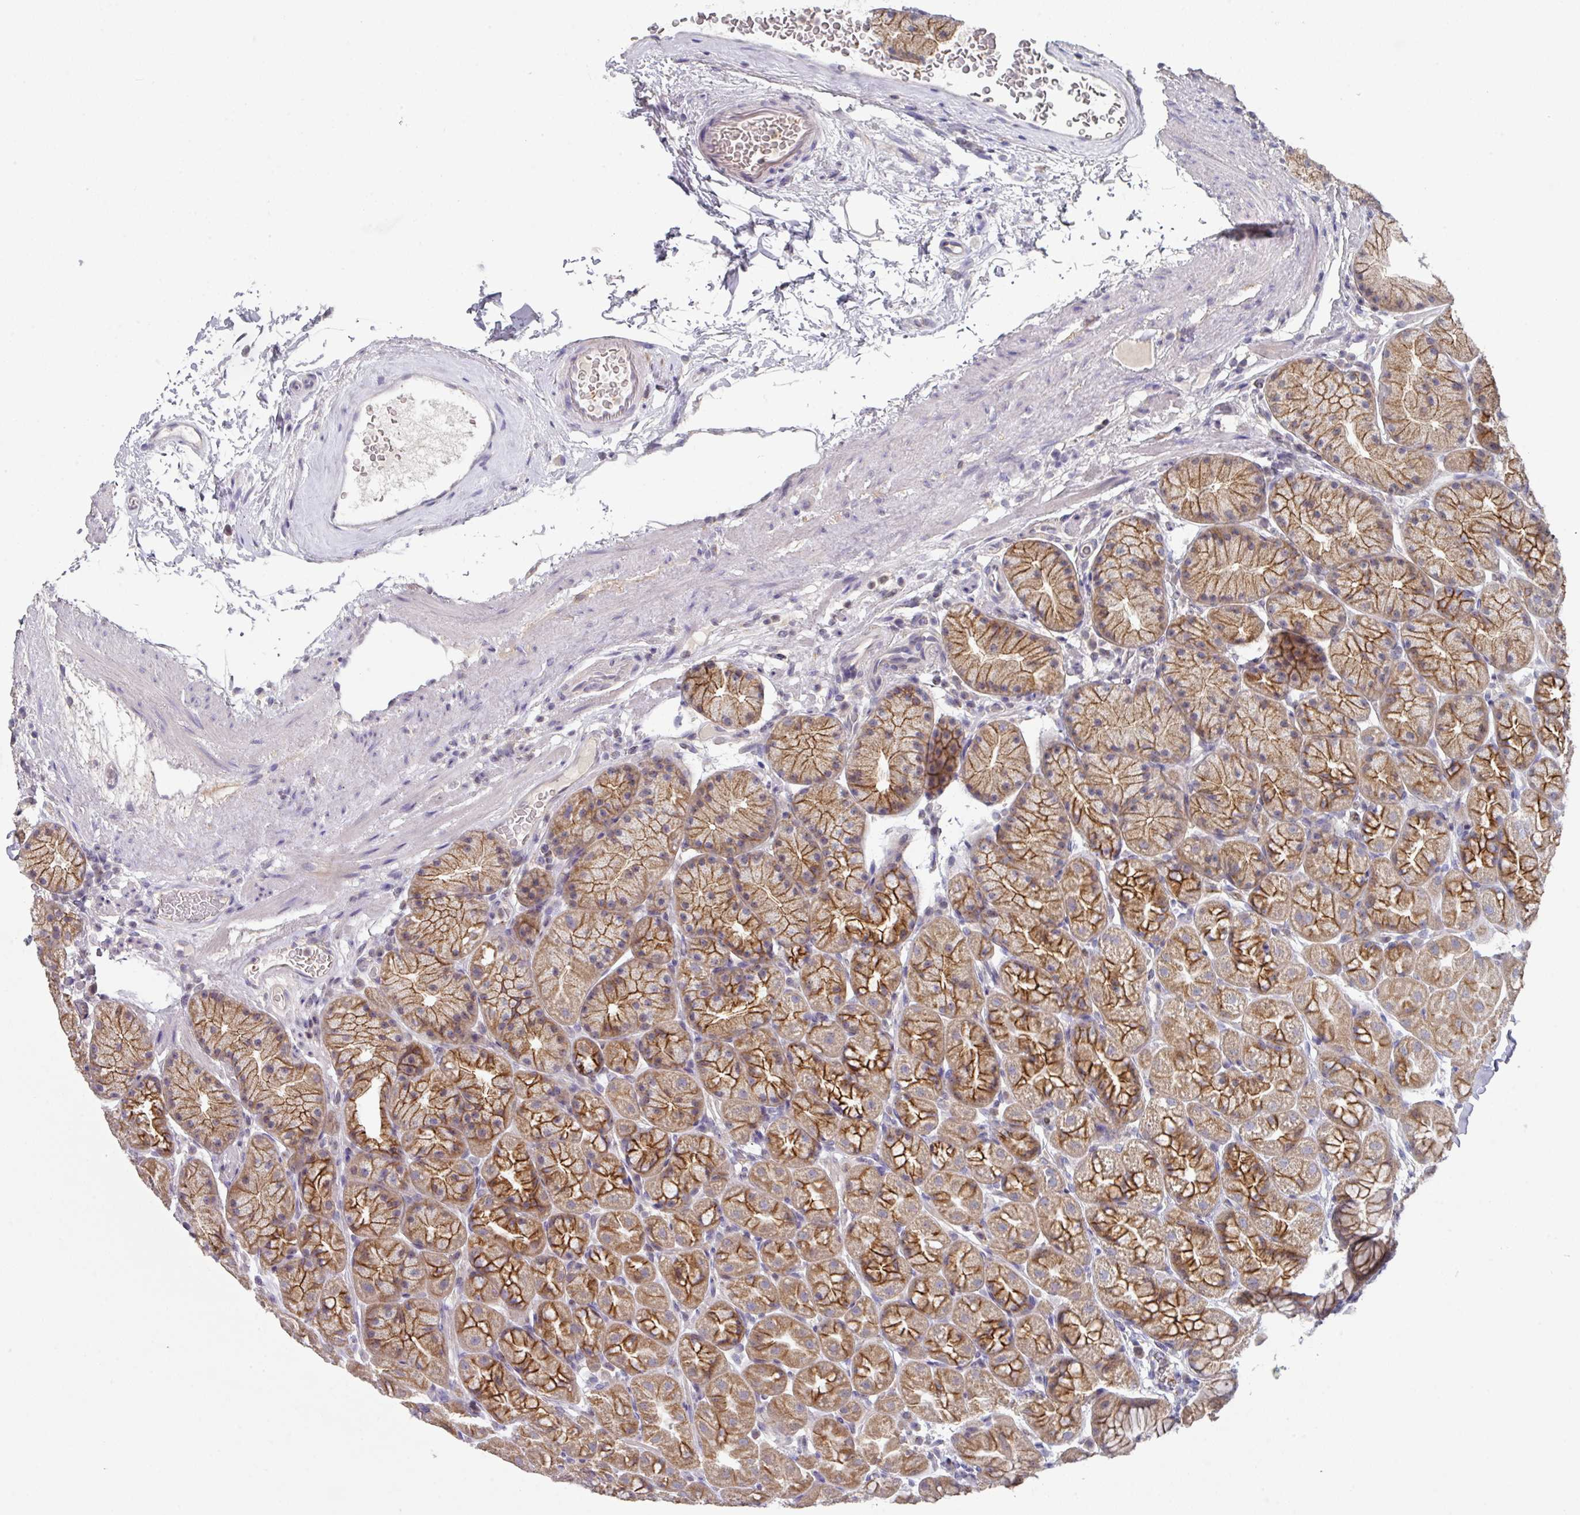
{"staining": {"intensity": "strong", "quantity": "25%-75%", "location": "cytoplasmic/membranous"}, "tissue": "stomach", "cell_type": "Glandular cells", "image_type": "normal", "snomed": [{"axis": "morphology", "description": "Normal tissue, NOS"}, {"axis": "topography", "description": "Stomach, lower"}], "caption": "Immunohistochemical staining of normal human stomach reveals strong cytoplasmic/membranous protein positivity in about 25%-75% of glandular cells.", "gene": "DCAF12L1", "patient": {"sex": "male", "age": 67}}